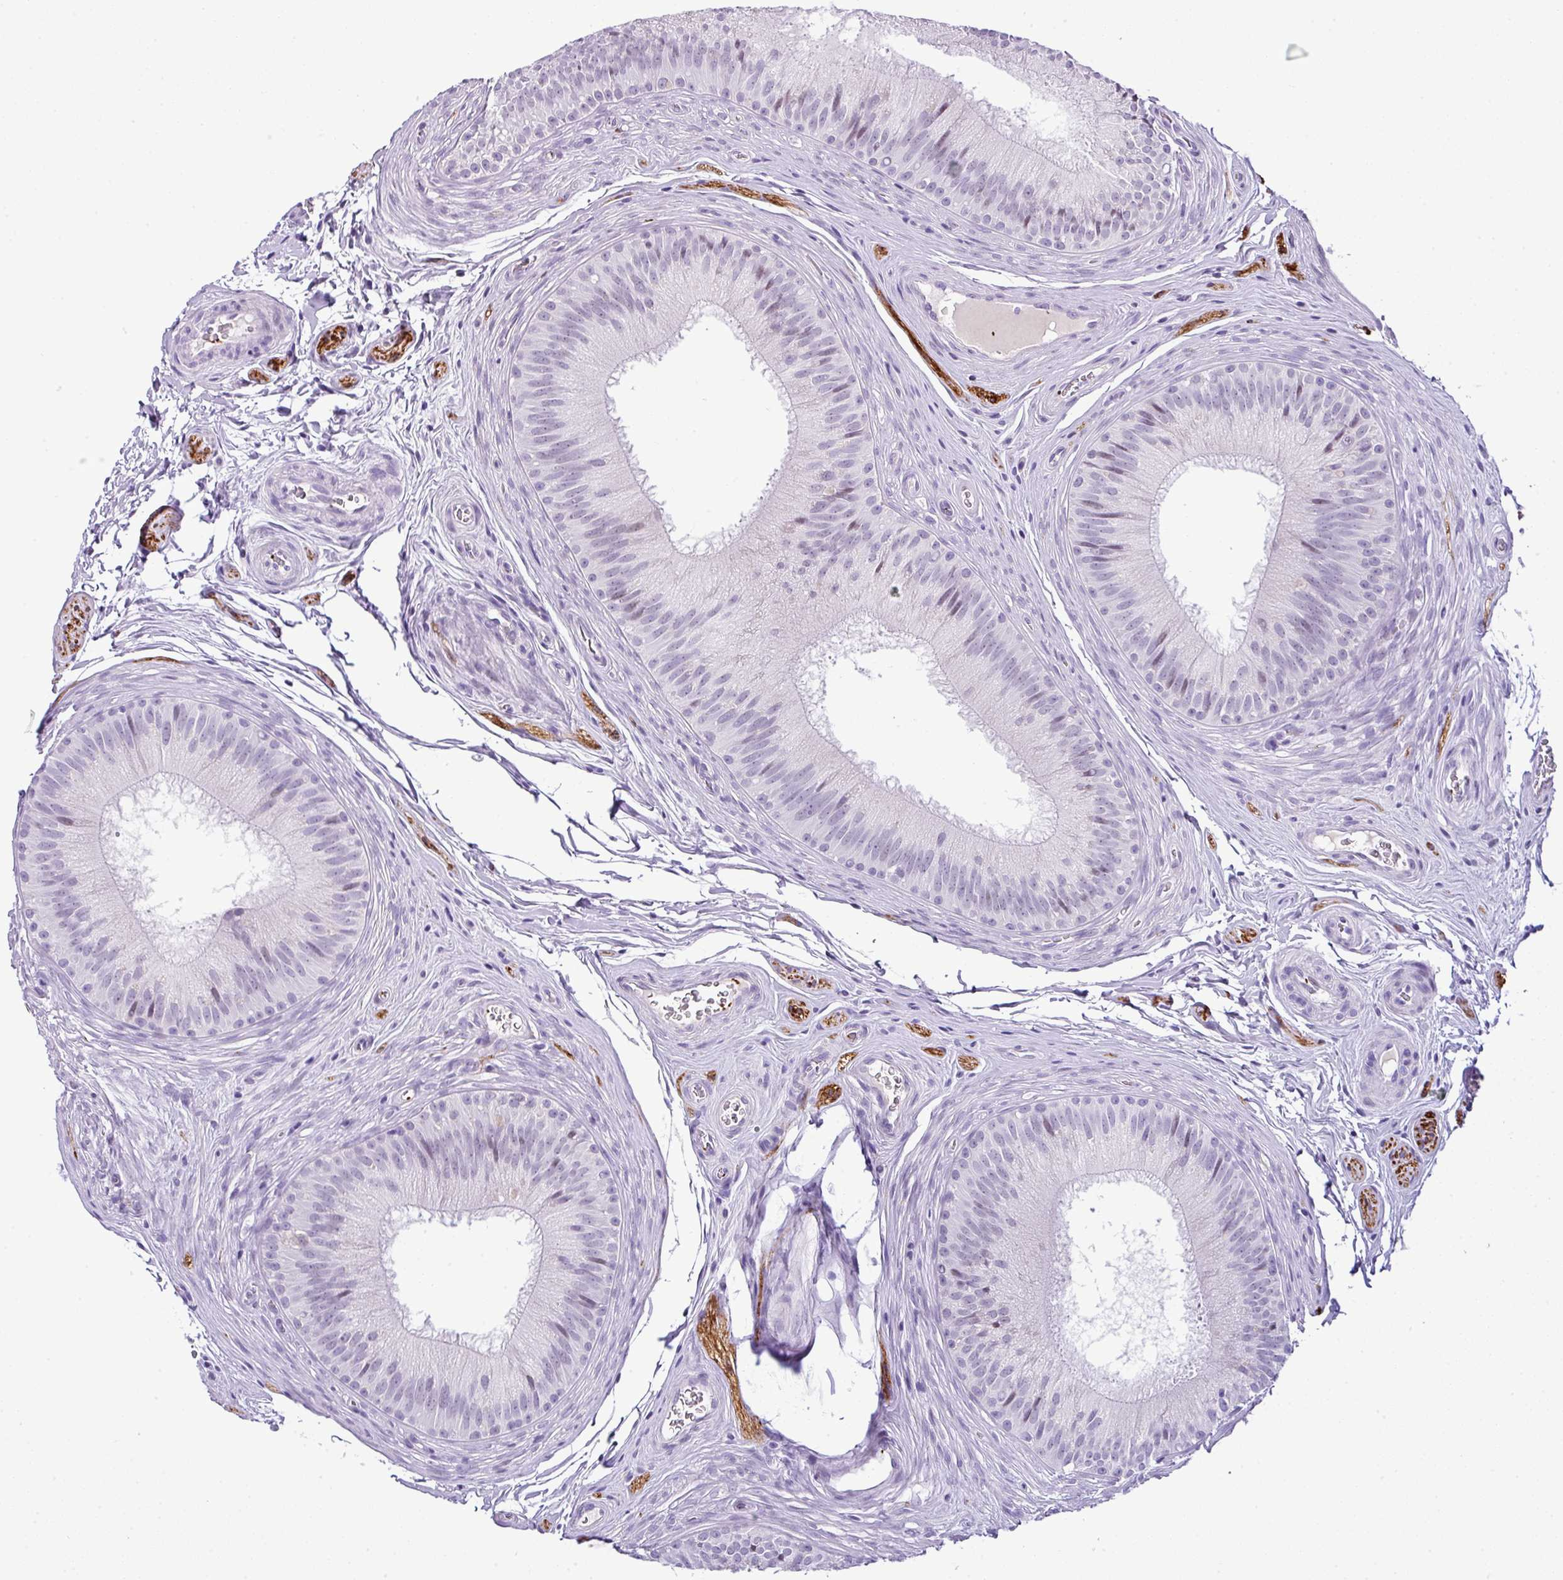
{"staining": {"intensity": "negative", "quantity": "none", "location": "none"}, "tissue": "epididymis", "cell_type": "Glandular cells", "image_type": "normal", "snomed": [{"axis": "morphology", "description": "Normal tissue, NOS"}, {"axis": "topography", "description": "Epididymis"}], "caption": "Benign epididymis was stained to show a protein in brown. There is no significant staining in glandular cells. (Brightfield microscopy of DAB (3,3'-diaminobenzidine) IHC at high magnification).", "gene": "CMTM5", "patient": {"sex": "male", "age": 24}}